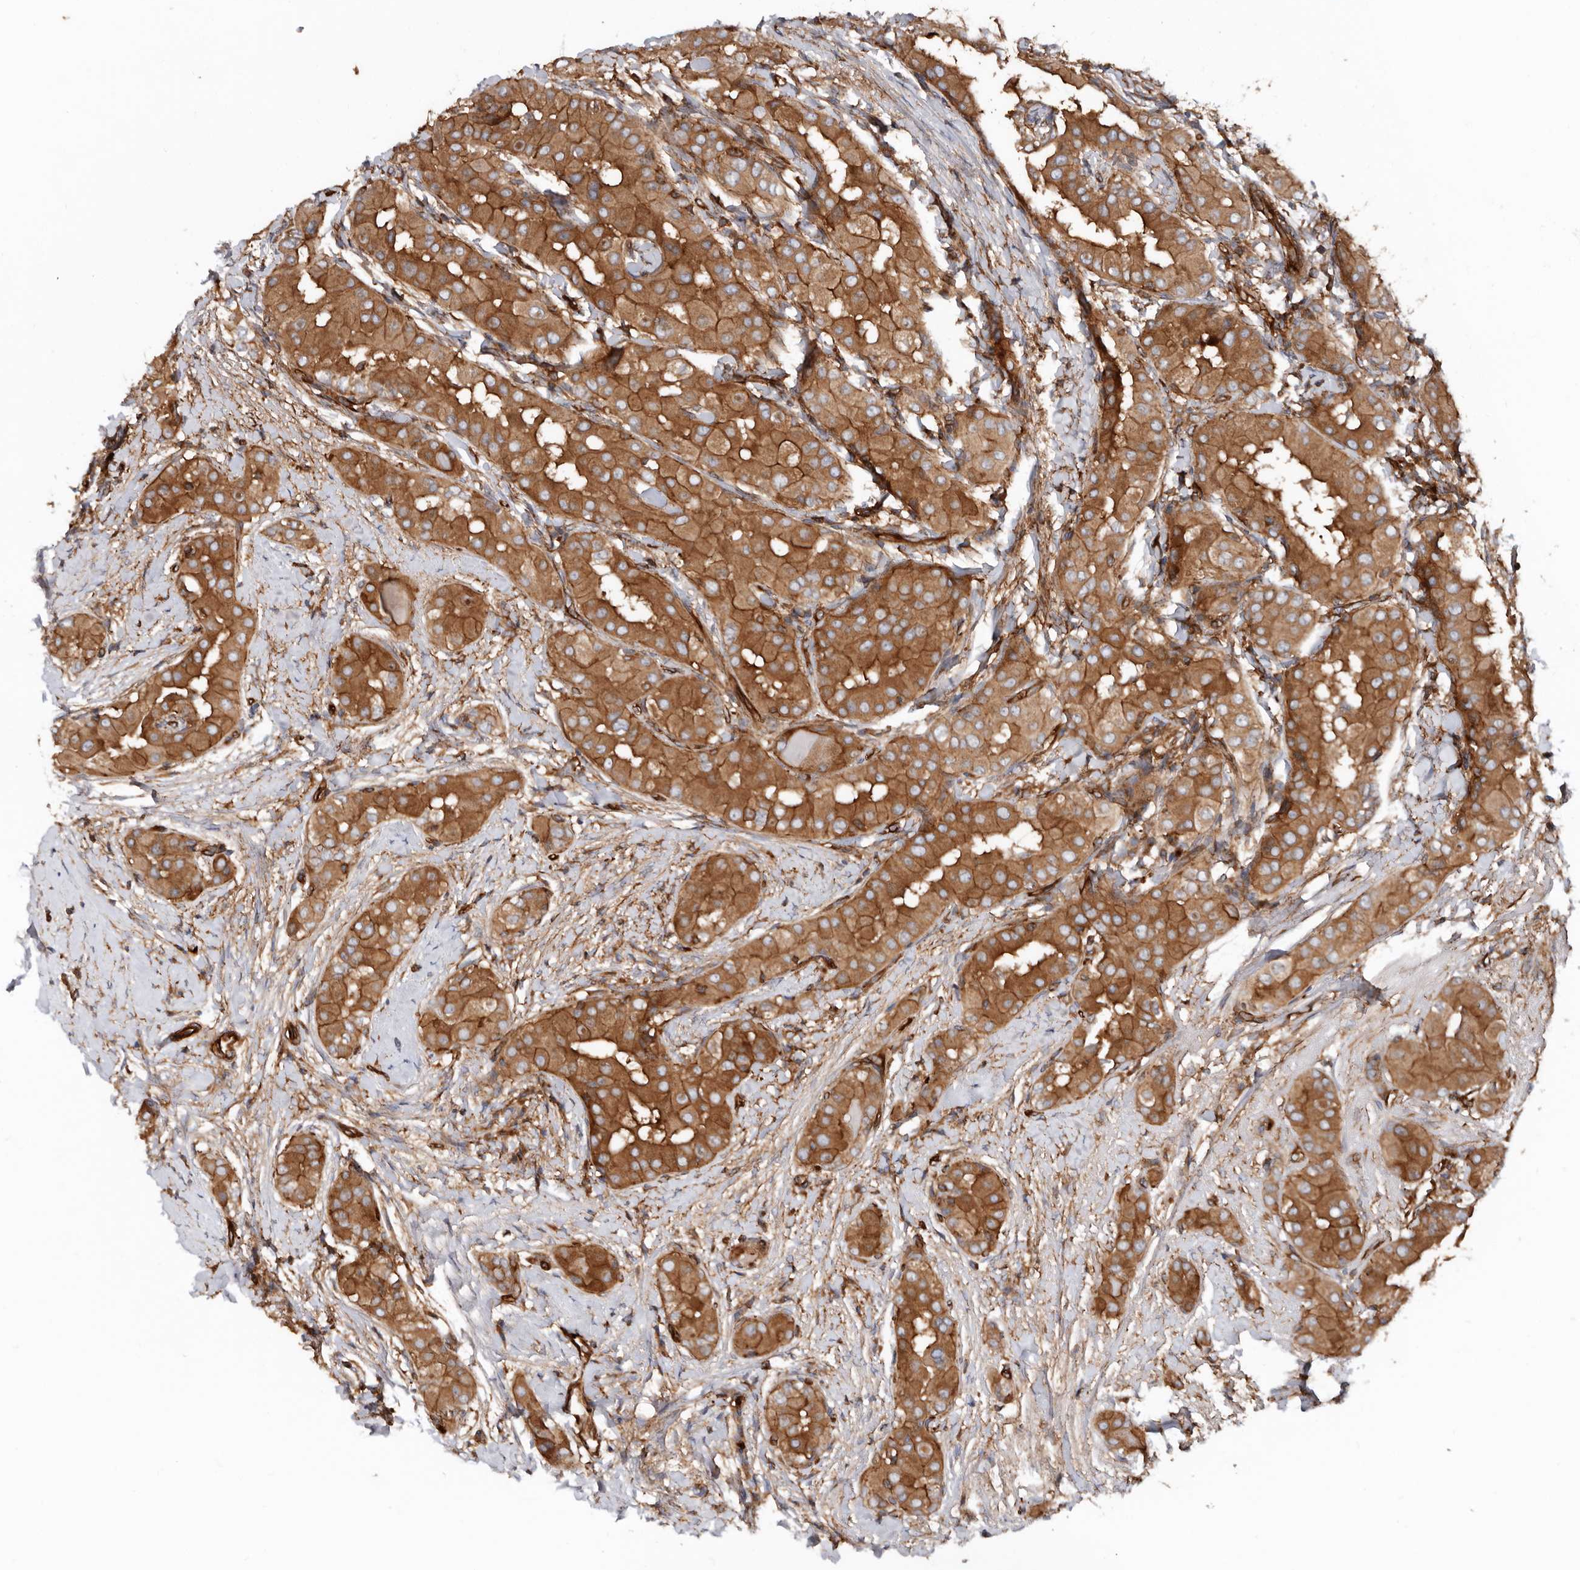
{"staining": {"intensity": "strong", "quantity": ">75%", "location": "cytoplasmic/membranous"}, "tissue": "thyroid cancer", "cell_type": "Tumor cells", "image_type": "cancer", "snomed": [{"axis": "morphology", "description": "Papillary adenocarcinoma, NOS"}, {"axis": "topography", "description": "Thyroid gland"}], "caption": "Immunohistochemical staining of thyroid cancer (papillary adenocarcinoma) demonstrates high levels of strong cytoplasmic/membranous protein expression in approximately >75% of tumor cells.", "gene": "TMC7", "patient": {"sex": "male", "age": 33}}